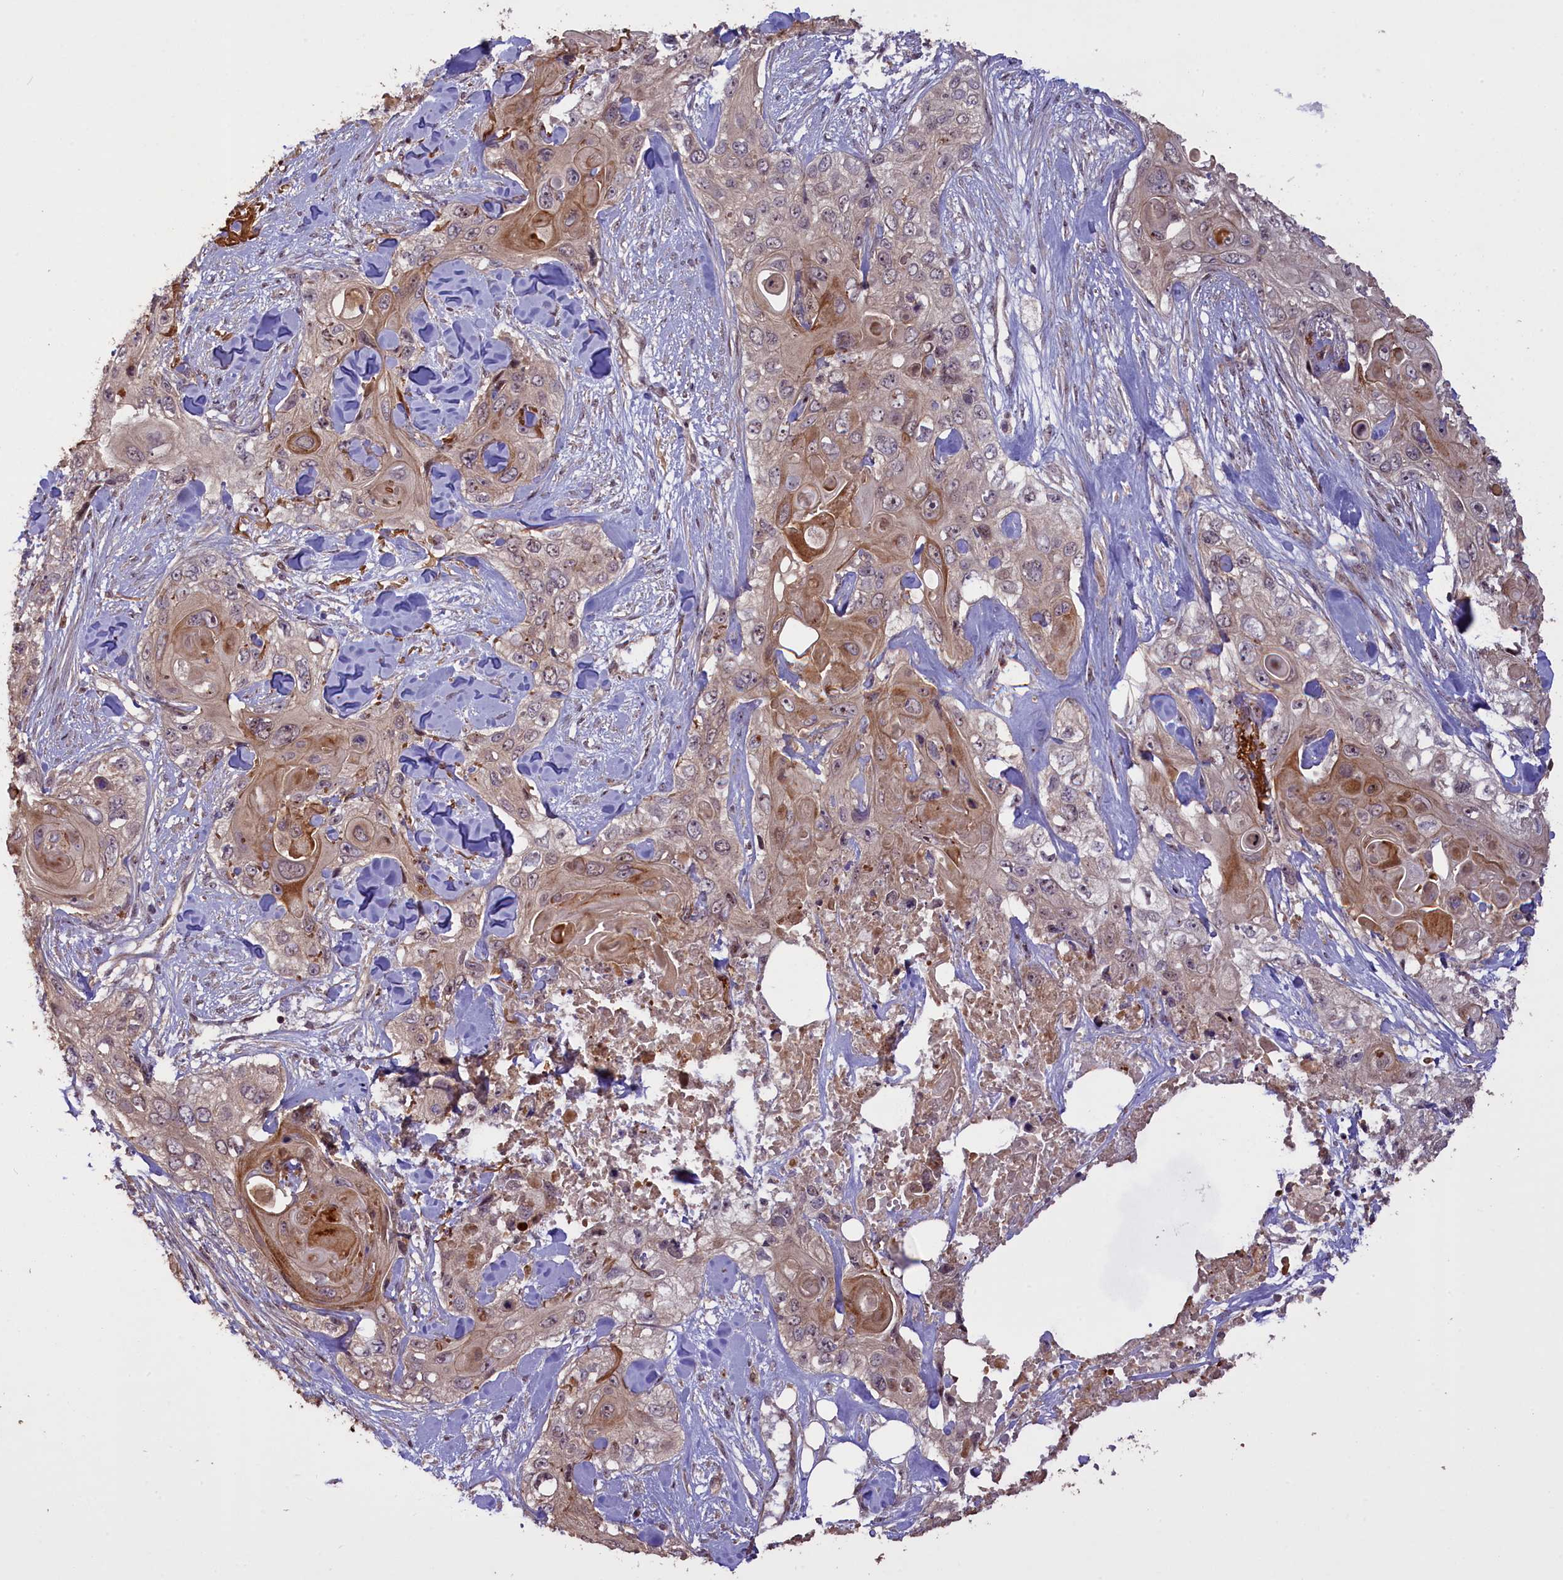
{"staining": {"intensity": "moderate", "quantity": ">75%", "location": "cytoplasmic/membranous"}, "tissue": "skin cancer", "cell_type": "Tumor cells", "image_type": "cancer", "snomed": [{"axis": "morphology", "description": "Normal tissue, NOS"}, {"axis": "morphology", "description": "Squamous cell carcinoma, NOS"}, {"axis": "topography", "description": "Skin"}], "caption": "Immunohistochemical staining of squamous cell carcinoma (skin) reveals moderate cytoplasmic/membranous protein expression in approximately >75% of tumor cells.", "gene": "FUZ", "patient": {"sex": "male", "age": 72}}